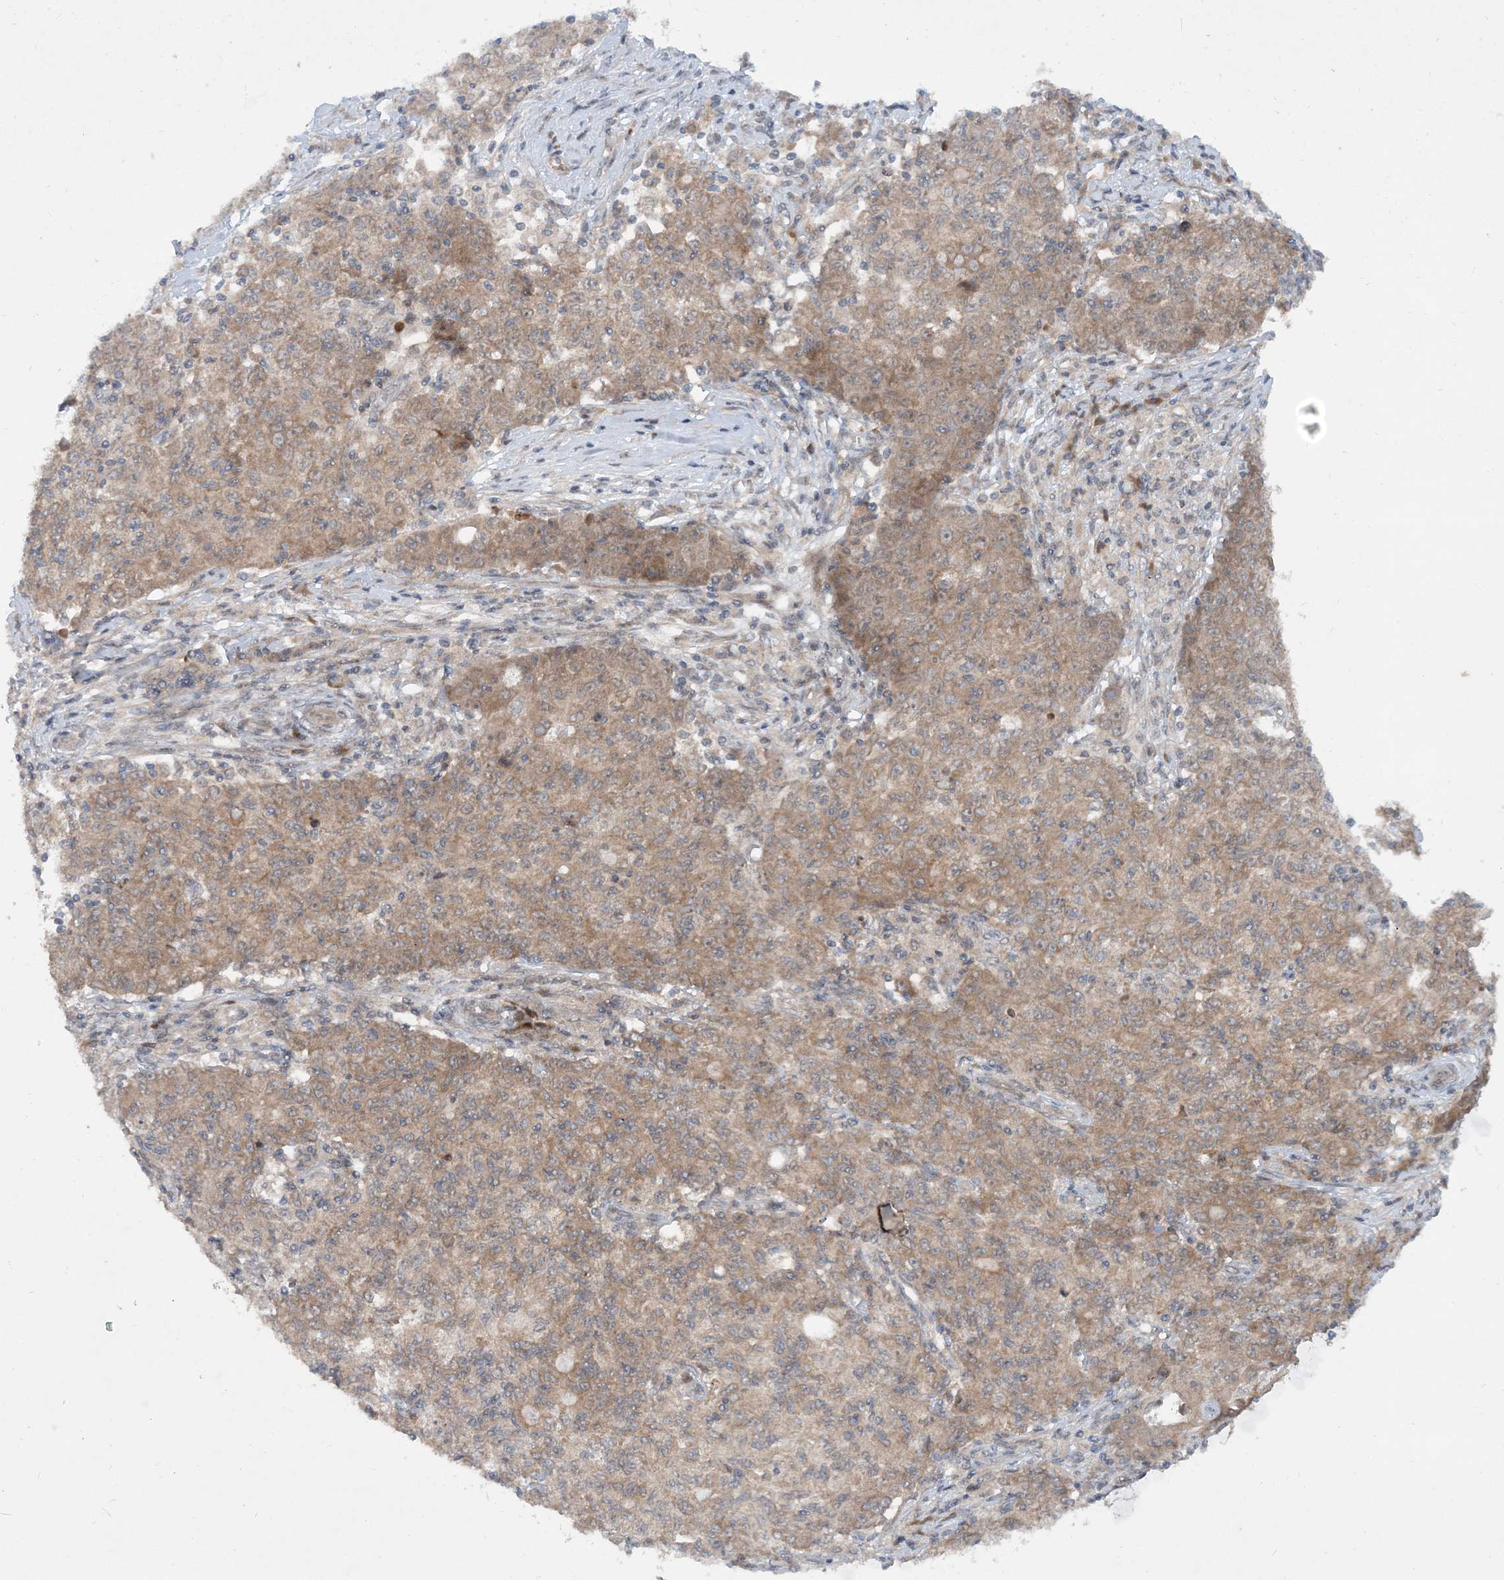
{"staining": {"intensity": "moderate", "quantity": ">75%", "location": "cytoplasmic/membranous"}, "tissue": "ovarian cancer", "cell_type": "Tumor cells", "image_type": "cancer", "snomed": [{"axis": "morphology", "description": "Carcinoma, endometroid"}, {"axis": "topography", "description": "Ovary"}], "caption": "Immunohistochemistry (IHC) (DAB) staining of endometroid carcinoma (ovarian) demonstrates moderate cytoplasmic/membranous protein expression in approximately >75% of tumor cells.", "gene": "UBR3", "patient": {"sex": "female", "age": 42}}